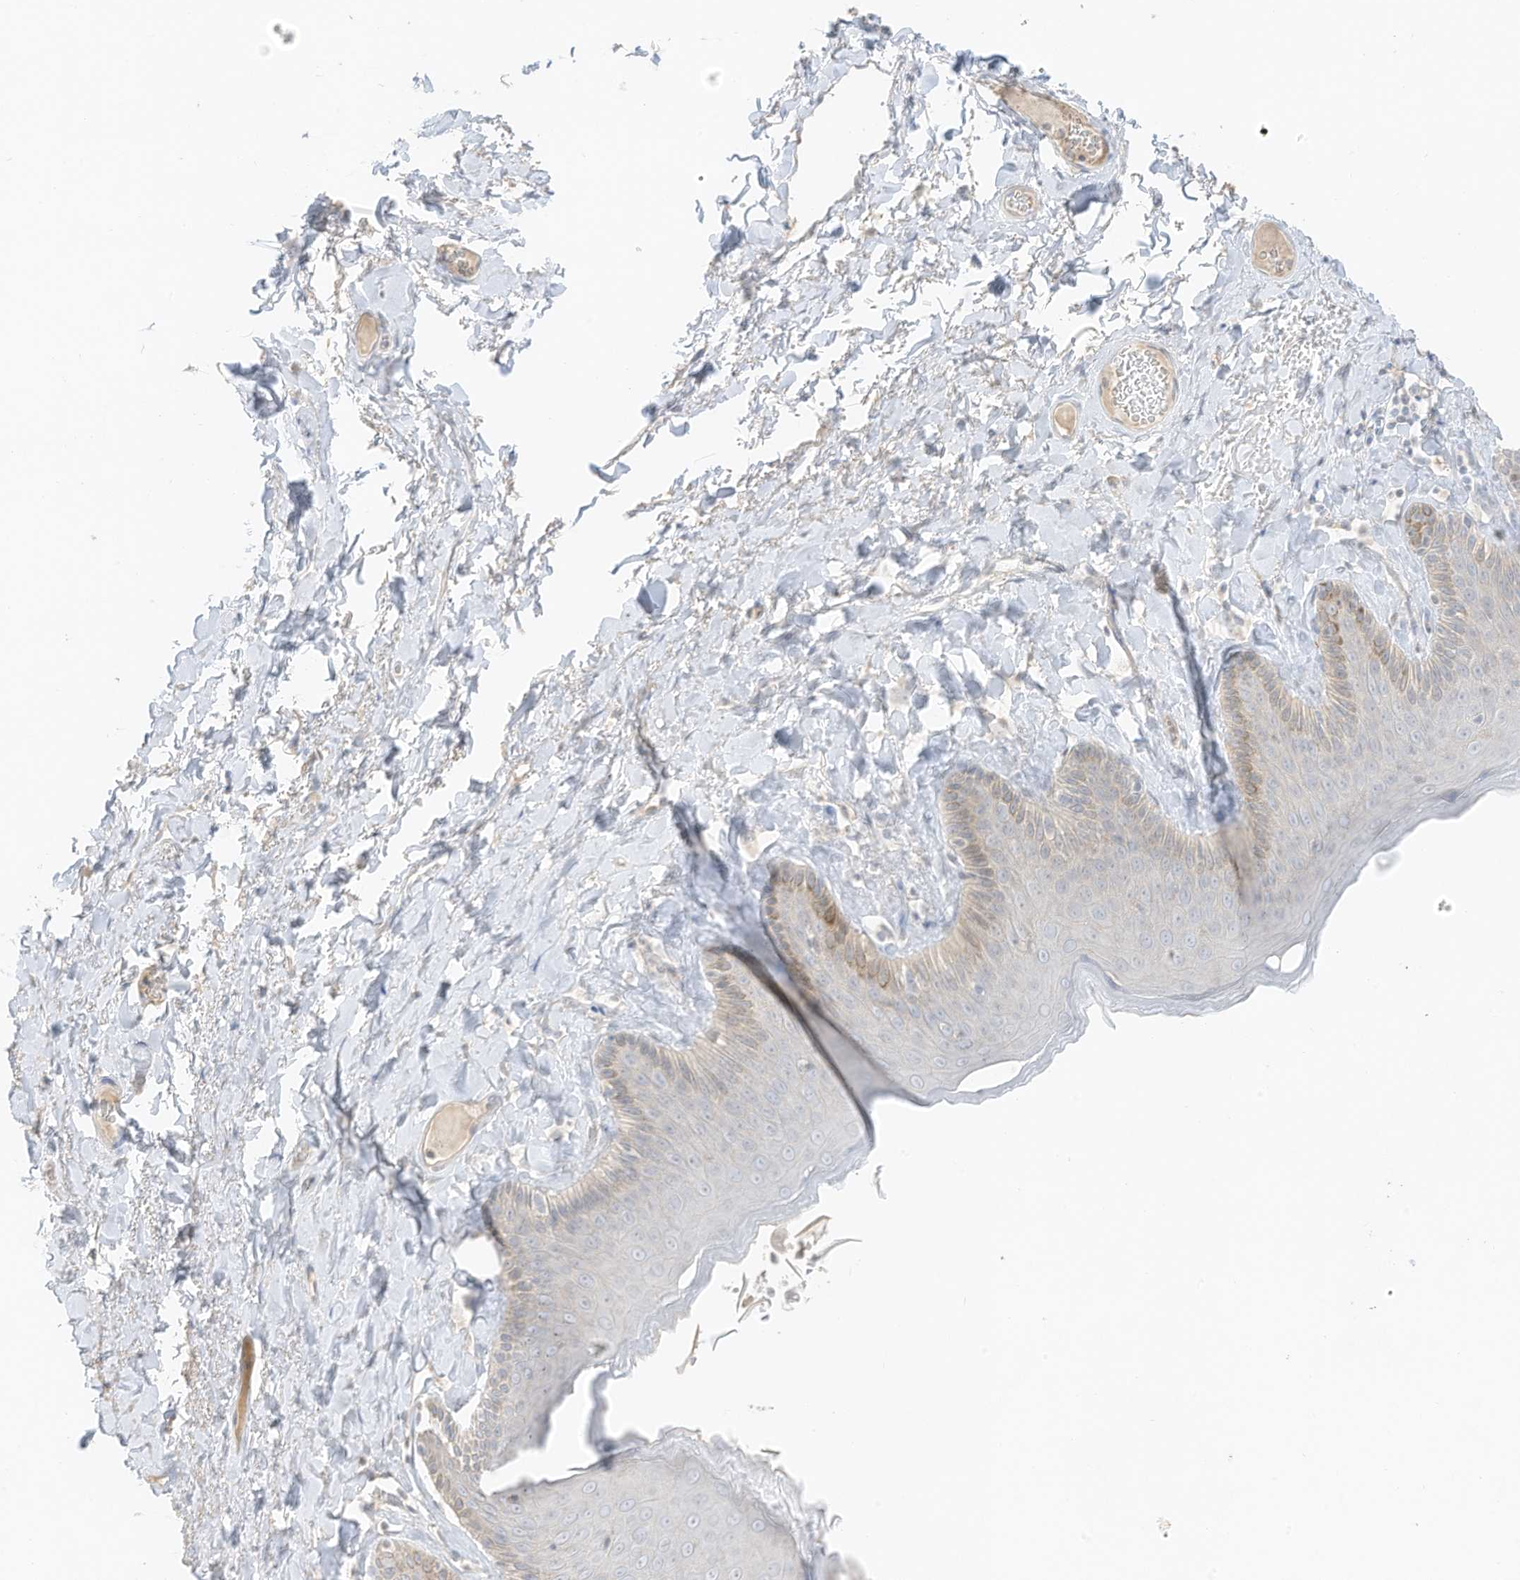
{"staining": {"intensity": "weak", "quantity": "25%-75%", "location": "cytoplasmic/membranous"}, "tissue": "skin", "cell_type": "Epidermal cells", "image_type": "normal", "snomed": [{"axis": "morphology", "description": "Normal tissue, NOS"}, {"axis": "topography", "description": "Anal"}], "caption": "IHC (DAB (3,3'-diaminobenzidine)) staining of benign skin shows weak cytoplasmic/membranous protein expression in approximately 25%-75% of epidermal cells.", "gene": "ZBTB41", "patient": {"sex": "male", "age": 69}}